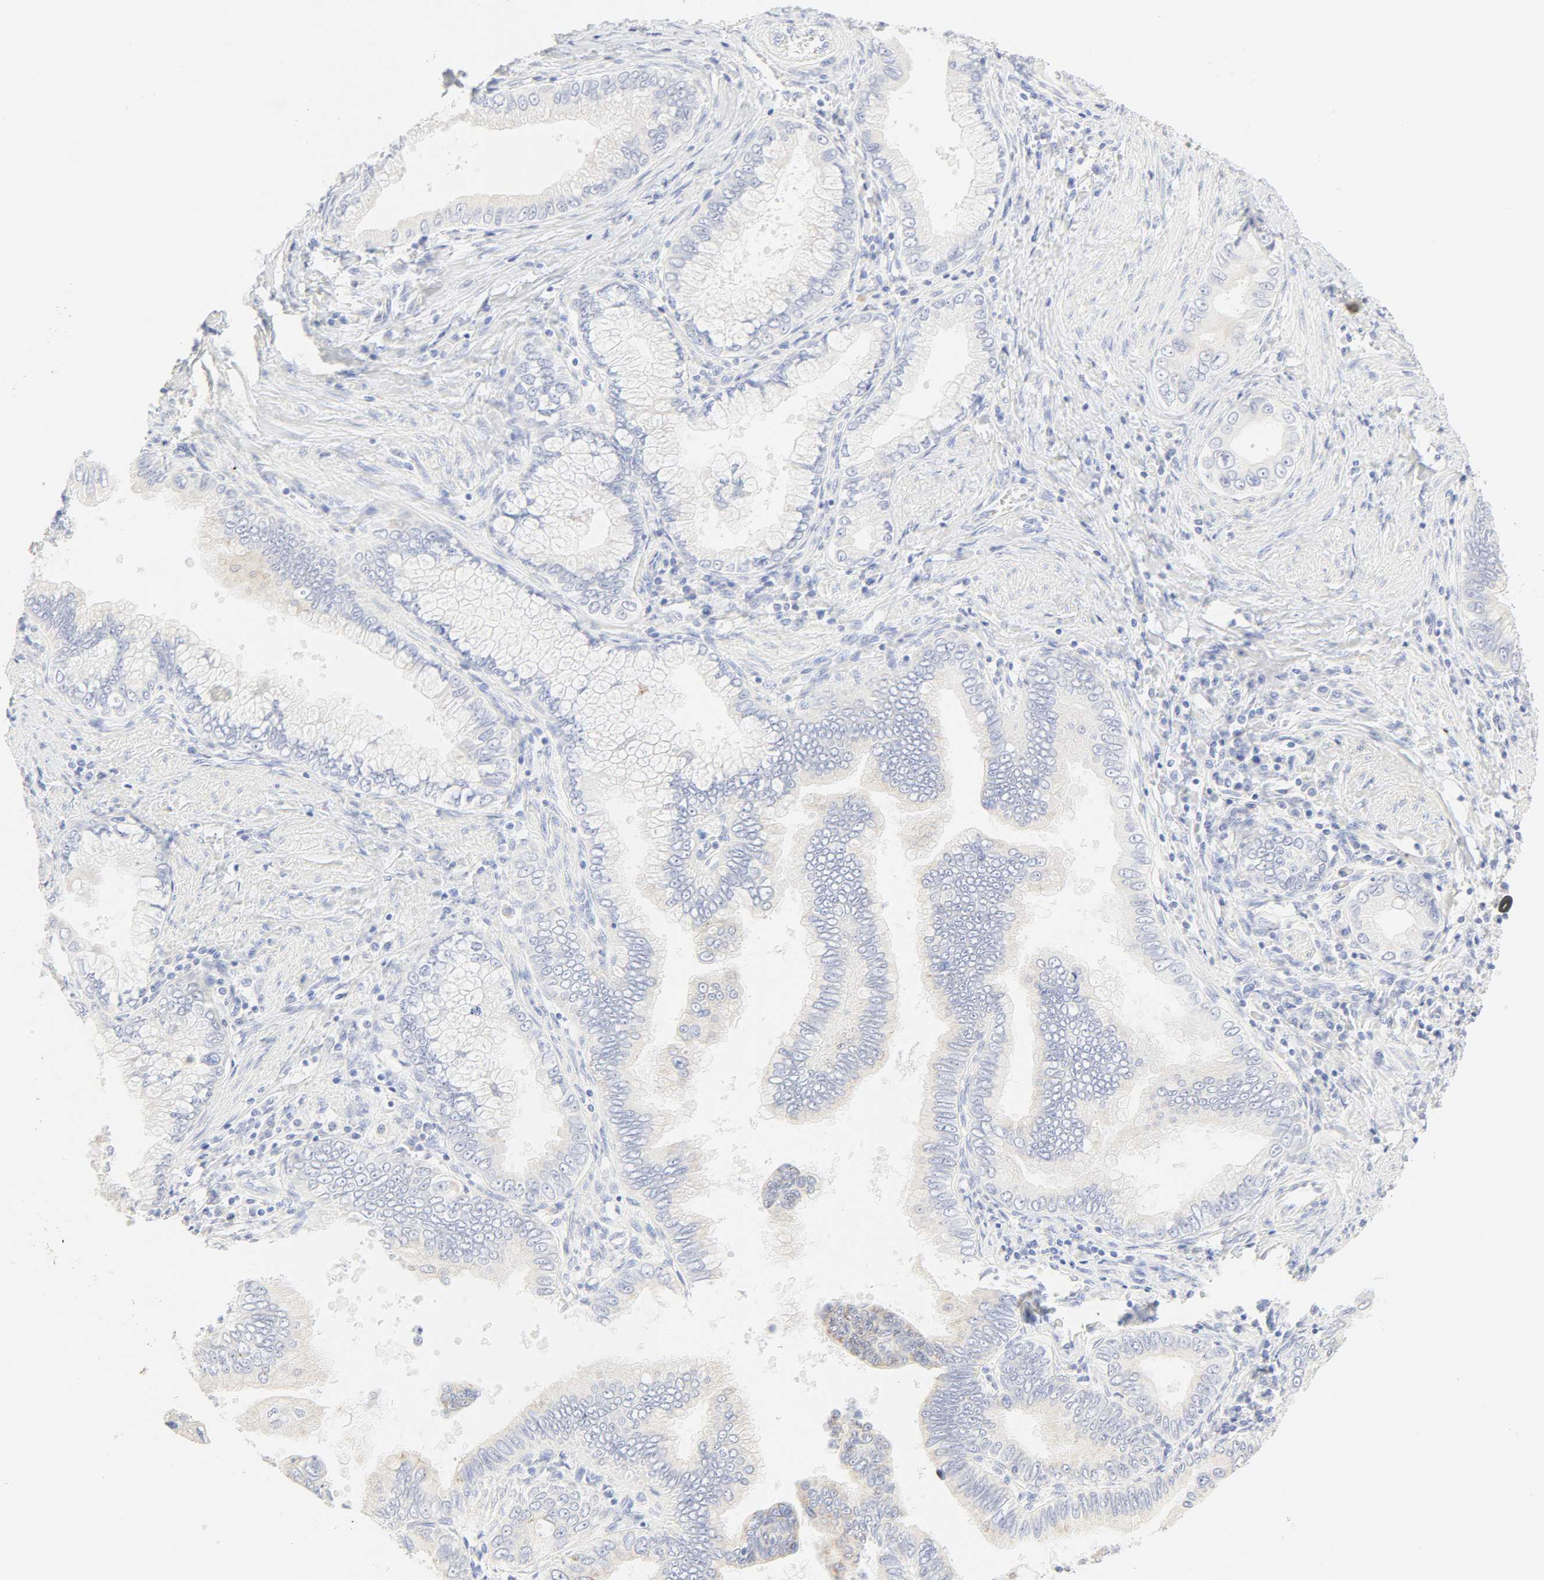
{"staining": {"intensity": "negative", "quantity": "none", "location": "none"}, "tissue": "pancreatic cancer", "cell_type": "Tumor cells", "image_type": "cancer", "snomed": [{"axis": "morphology", "description": "Normal tissue, NOS"}, {"axis": "topography", "description": "Lymph node"}], "caption": "This is an IHC histopathology image of human pancreatic cancer. There is no staining in tumor cells.", "gene": "SLCO1B3", "patient": {"sex": "male", "age": 50}}